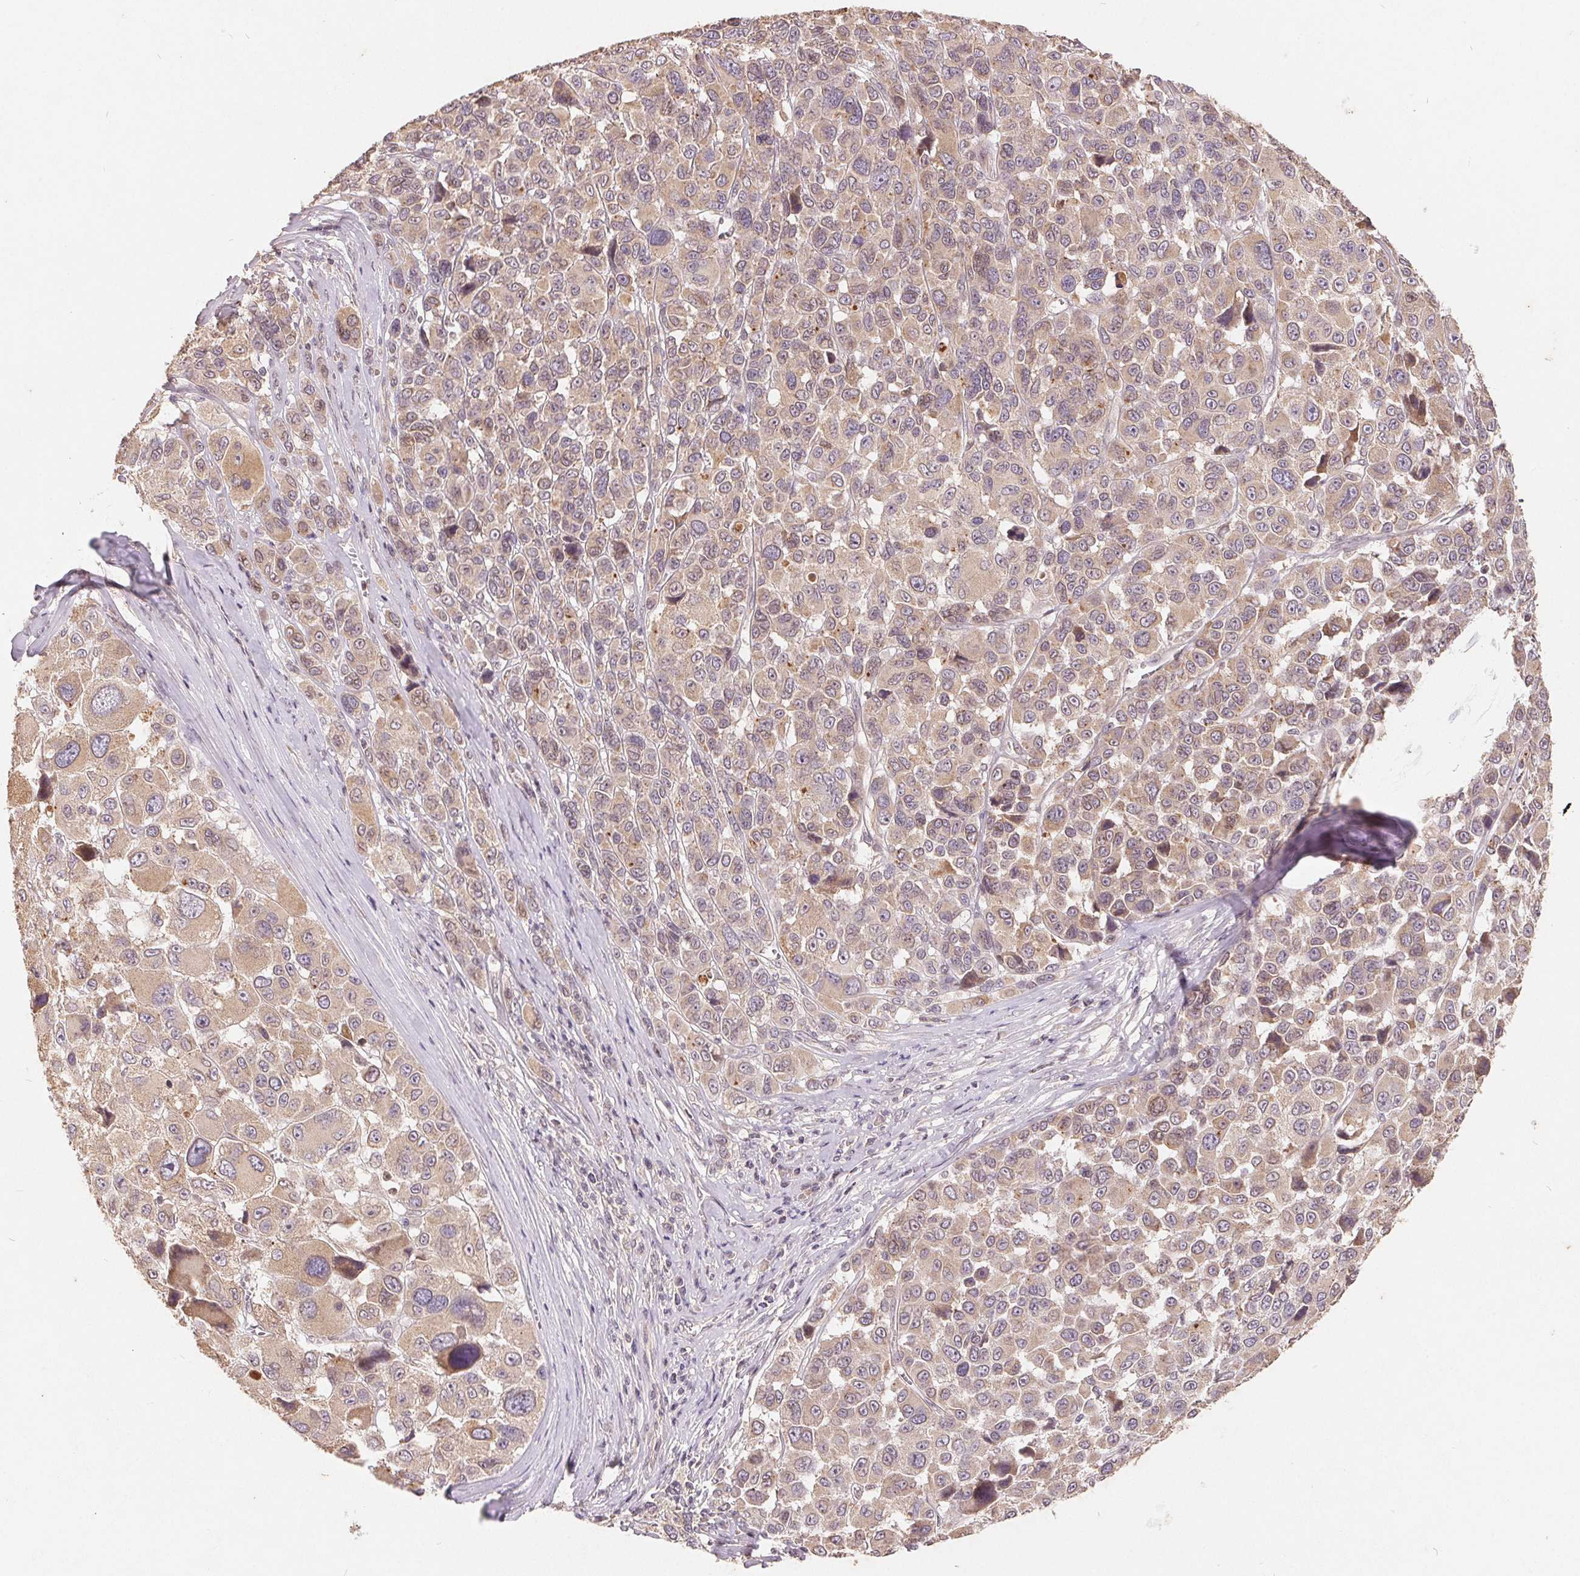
{"staining": {"intensity": "weak", "quantity": "25%-75%", "location": "cytoplasmic/membranous"}, "tissue": "melanoma", "cell_type": "Tumor cells", "image_type": "cancer", "snomed": [{"axis": "morphology", "description": "Malignant melanoma, NOS"}, {"axis": "topography", "description": "Skin"}], "caption": "Immunohistochemical staining of melanoma exhibits low levels of weak cytoplasmic/membranous protein staining in about 25%-75% of tumor cells.", "gene": "CDIPT", "patient": {"sex": "female", "age": 66}}